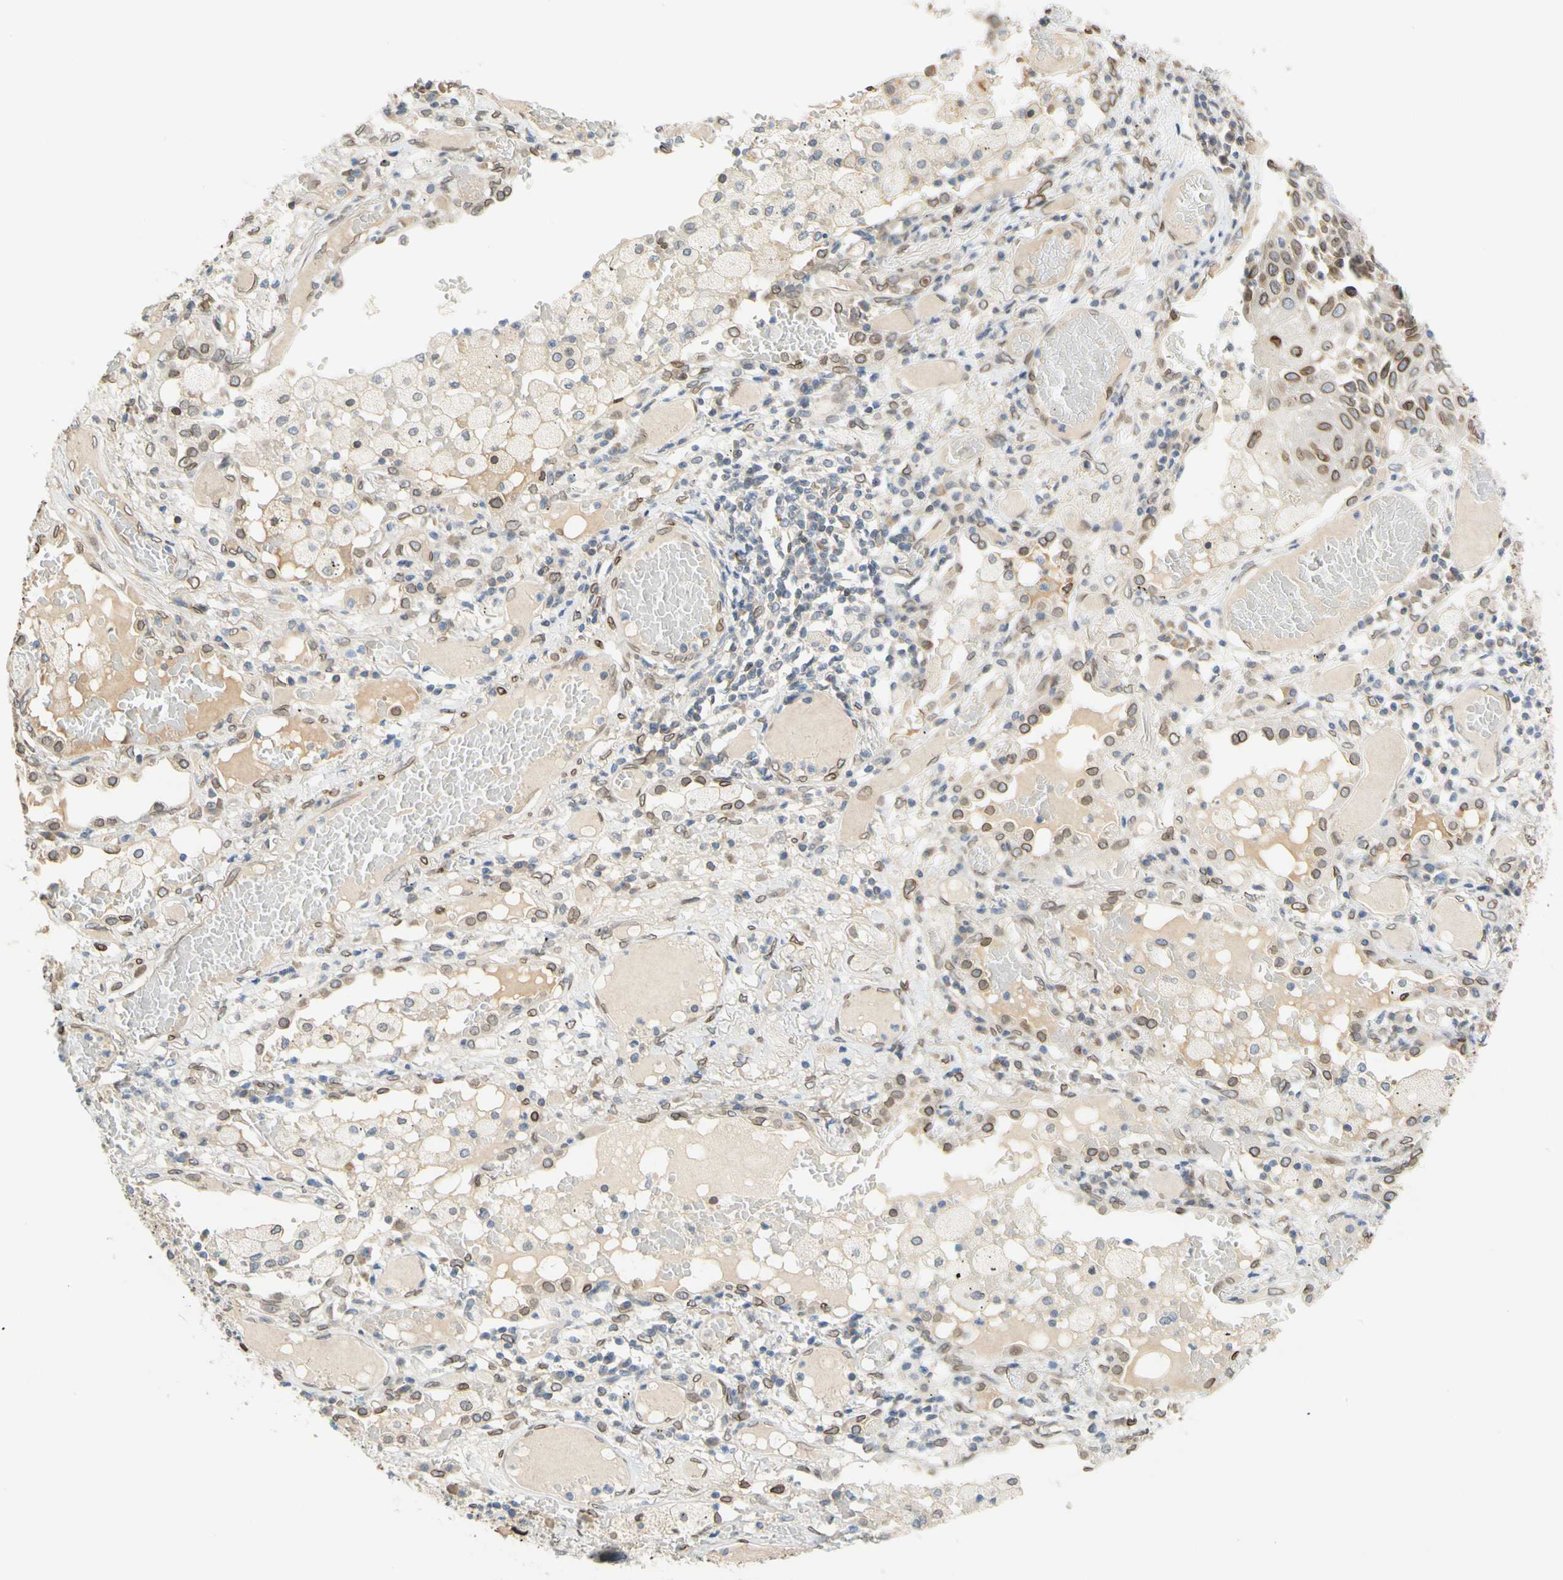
{"staining": {"intensity": "moderate", "quantity": ">75%", "location": "cytoplasmic/membranous,nuclear"}, "tissue": "lung cancer", "cell_type": "Tumor cells", "image_type": "cancer", "snomed": [{"axis": "morphology", "description": "Squamous cell carcinoma, NOS"}, {"axis": "topography", "description": "Lung"}], "caption": "A brown stain highlights moderate cytoplasmic/membranous and nuclear positivity of a protein in human lung cancer (squamous cell carcinoma) tumor cells.", "gene": "SUN1", "patient": {"sex": "male", "age": 71}}